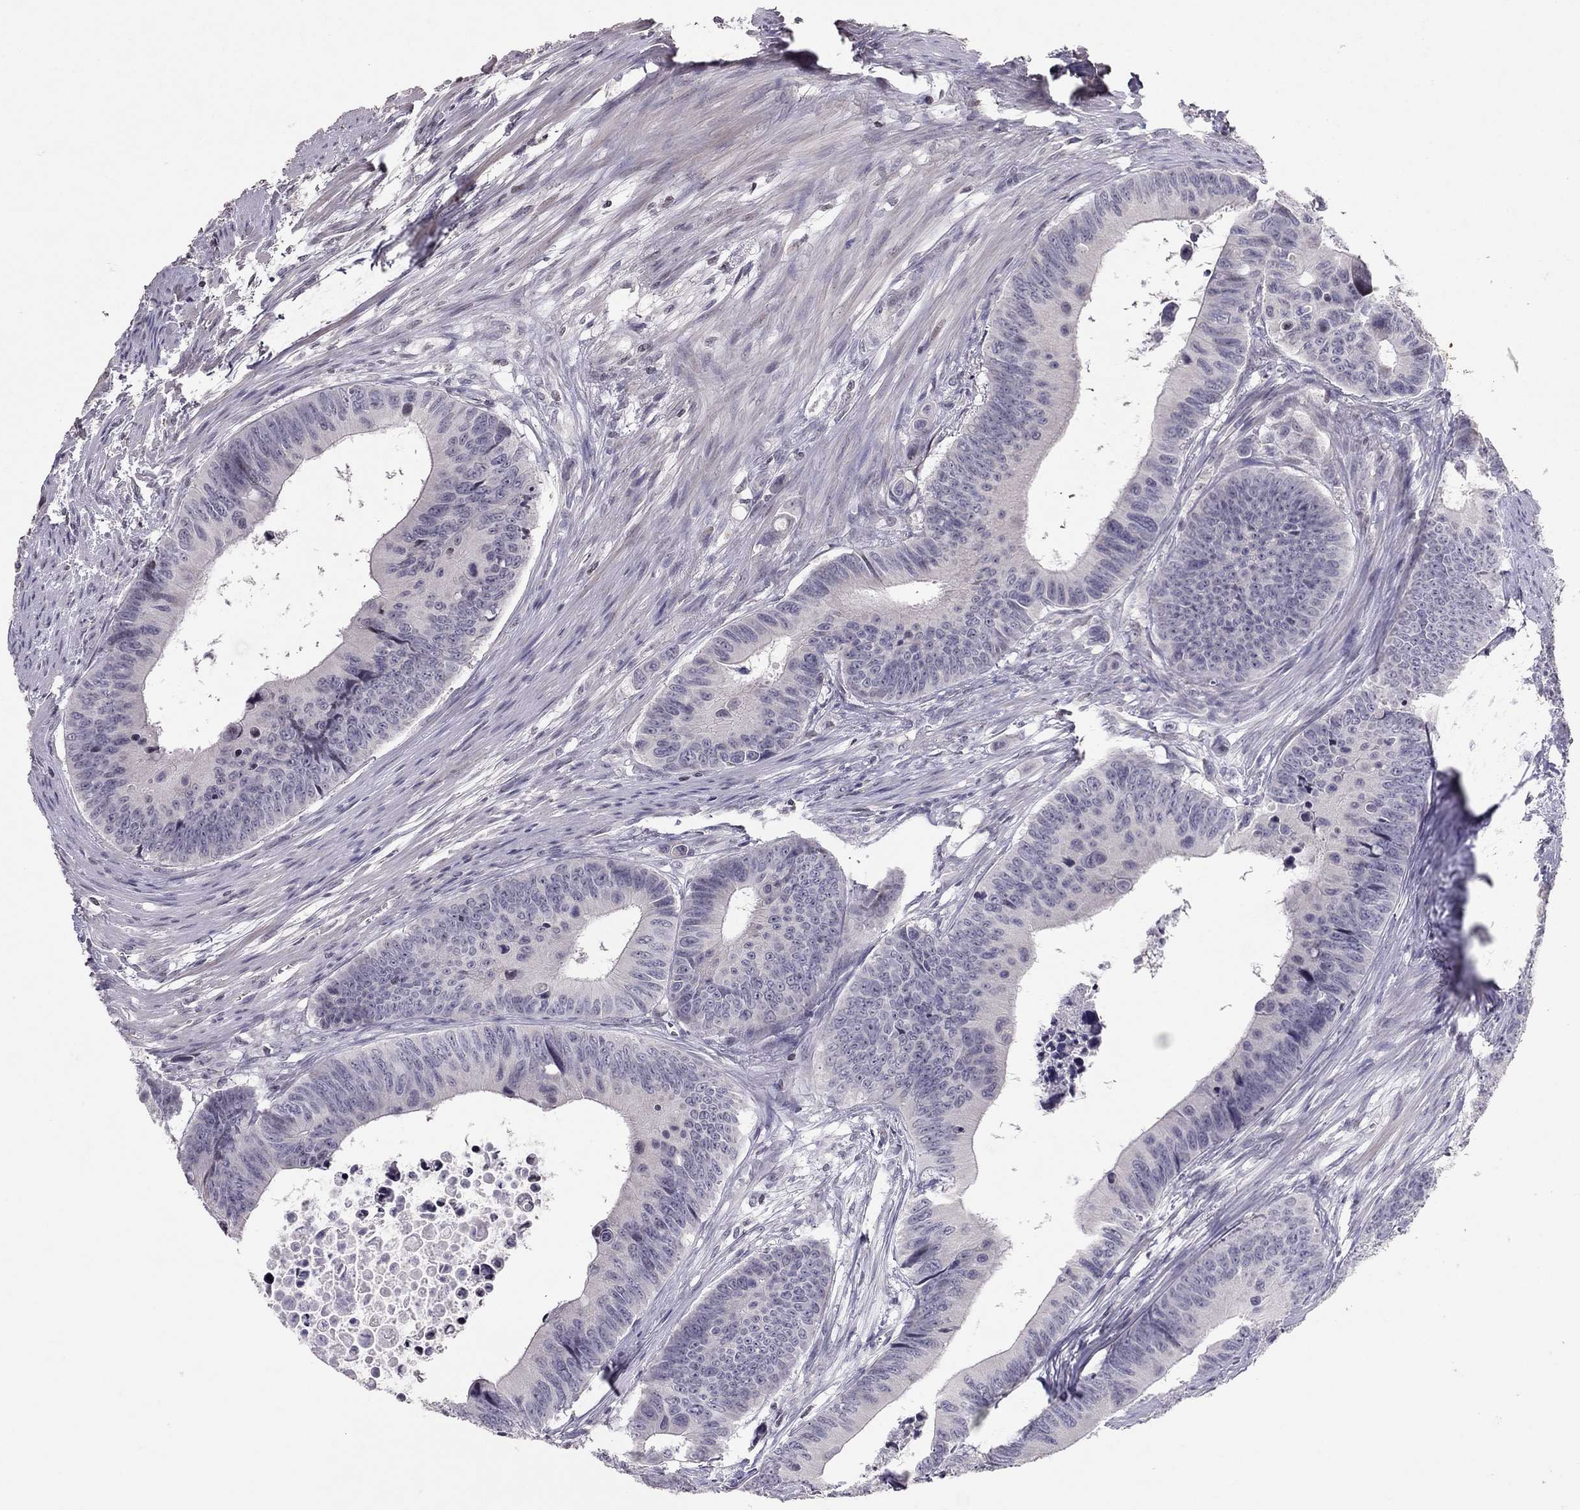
{"staining": {"intensity": "negative", "quantity": "none", "location": "none"}, "tissue": "colorectal cancer", "cell_type": "Tumor cells", "image_type": "cancer", "snomed": [{"axis": "morphology", "description": "Adenocarcinoma, NOS"}, {"axis": "topography", "description": "Colon"}], "caption": "The immunohistochemistry photomicrograph has no significant positivity in tumor cells of colorectal adenocarcinoma tissue.", "gene": "TSHB", "patient": {"sex": "female", "age": 87}}